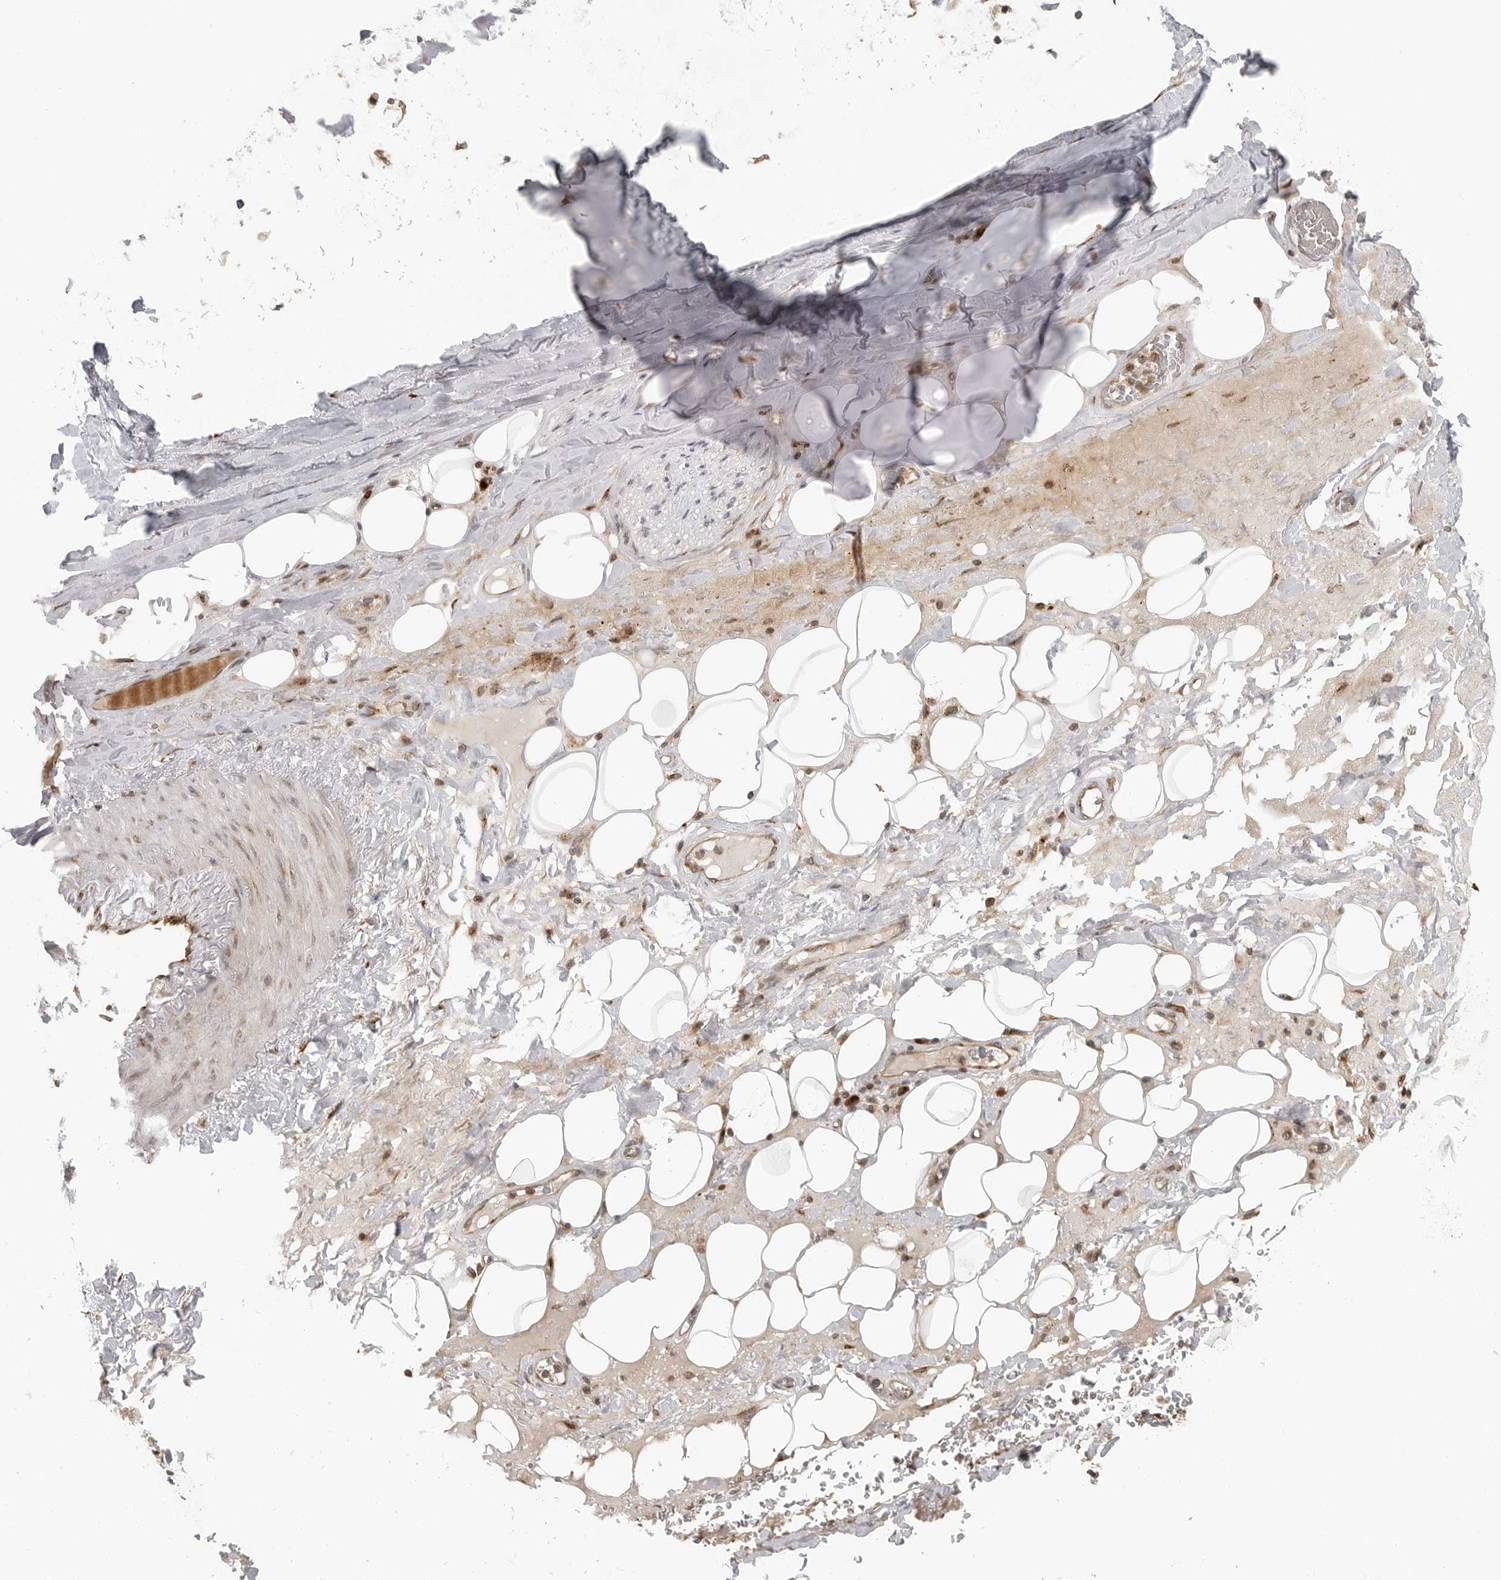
{"staining": {"intensity": "negative", "quantity": "none", "location": "none"}, "tissue": "adipose tissue", "cell_type": "Adipocytes", "image_type": "normal", "snomed": [{"axis": "morphology", "description": "Normal tissue, NOS"}, {"axis": "topography", "description": "Cartilage tissue"}], "caption": "Immunohistochemistry (IHC) of normal adipose tissue reveals no positivity in adipocytes.", "gene": "COPA", "patient": {"sex": "female", "age": 63}}